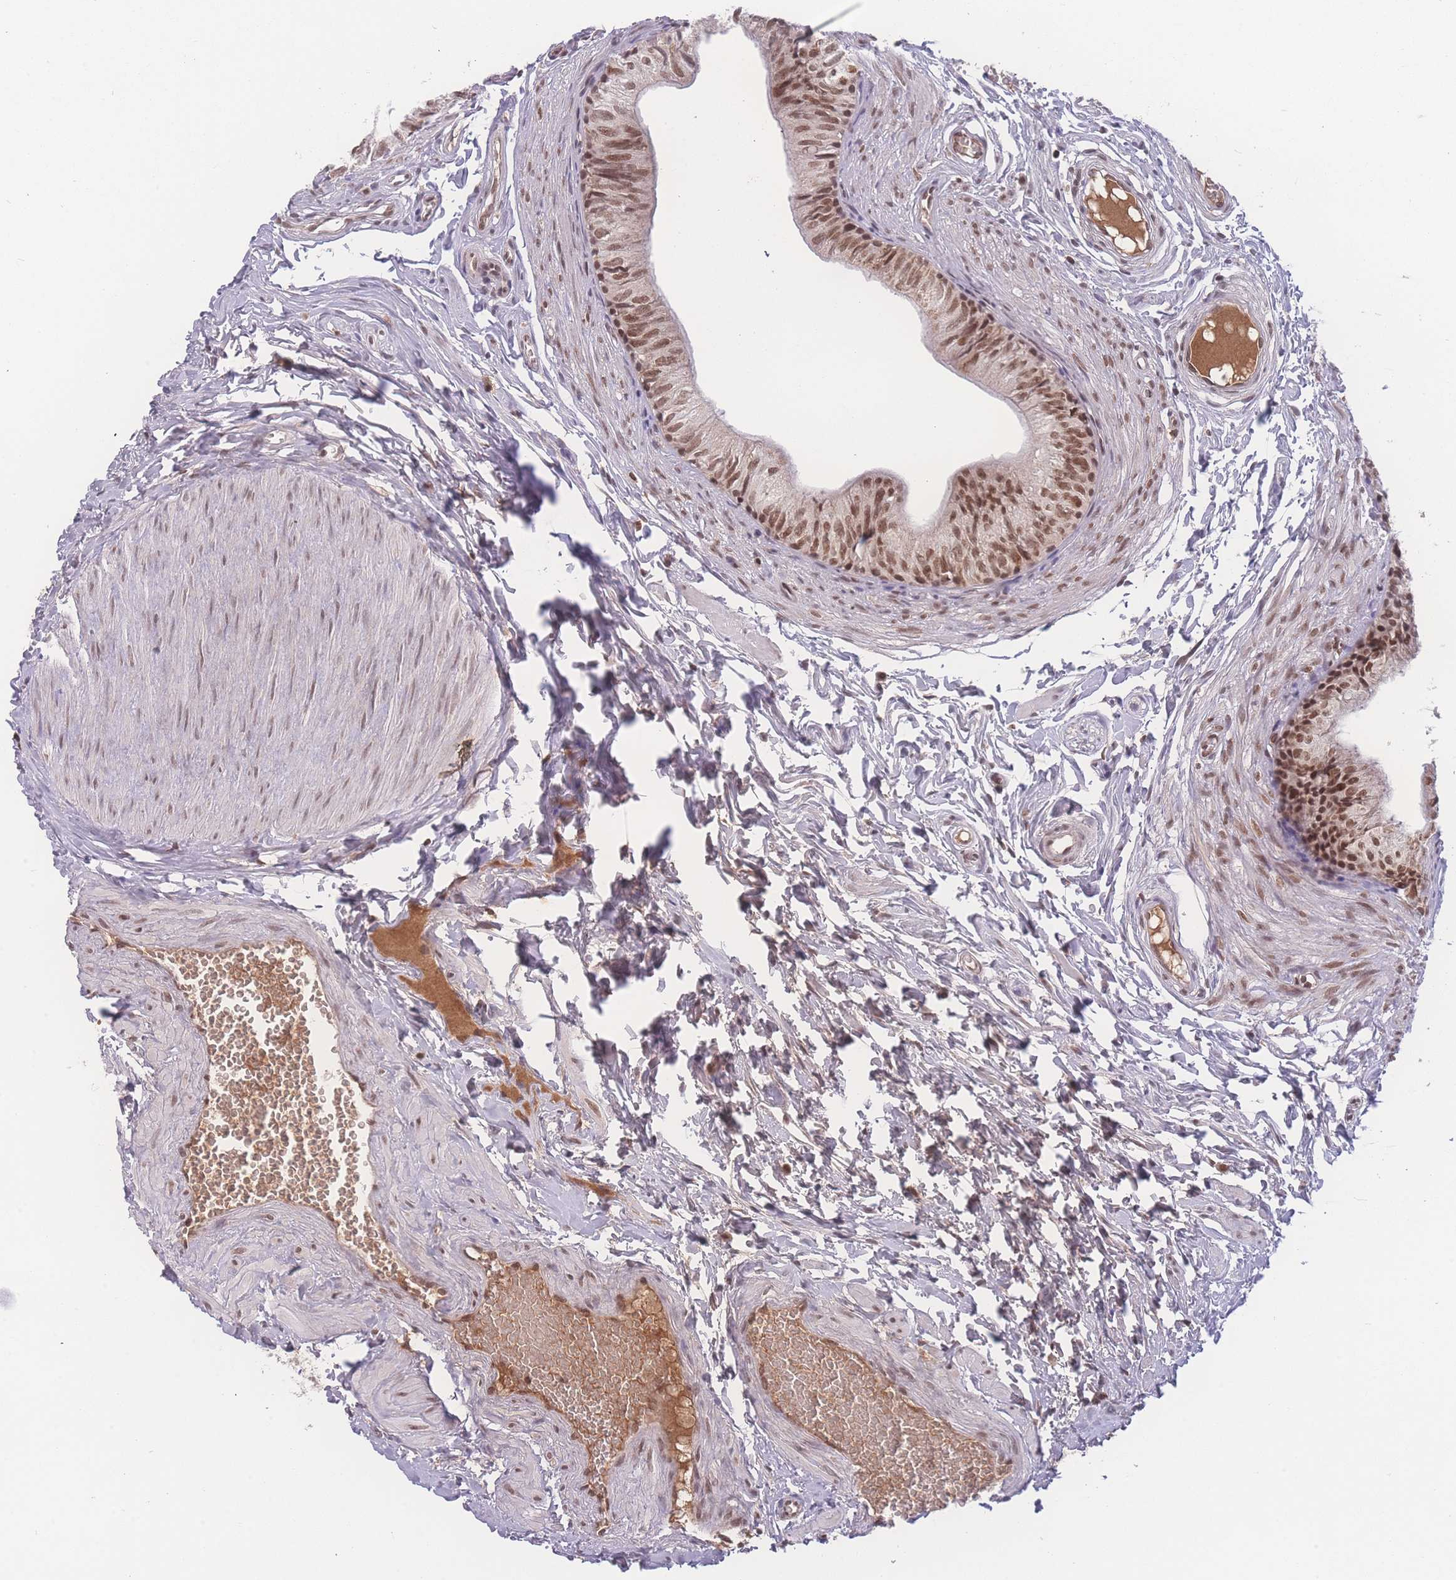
{"staining": {"intensity": "moderate", "quantity": ">75%", "location": "nuclear"}, "tissue": "epididymis", "cell_type": "Glandular cells", "image_type": "normal", "snomed": [{"axis": "morphology", "description": "Normal tissue, NOS"}, {"axis": "topography", "description": "Epididymis"}], "caption": "Immunohistochemistry micrograph of normal epididymis: human epididymis stained using immunohistochemistry demonstrates medium levels of moderate protein expression localized specifically in the nuclear of glandular cells, appearing as a nuclear brown color.", "gene": "RAVER1", "patient": {"sex": "male", "age": 37}}